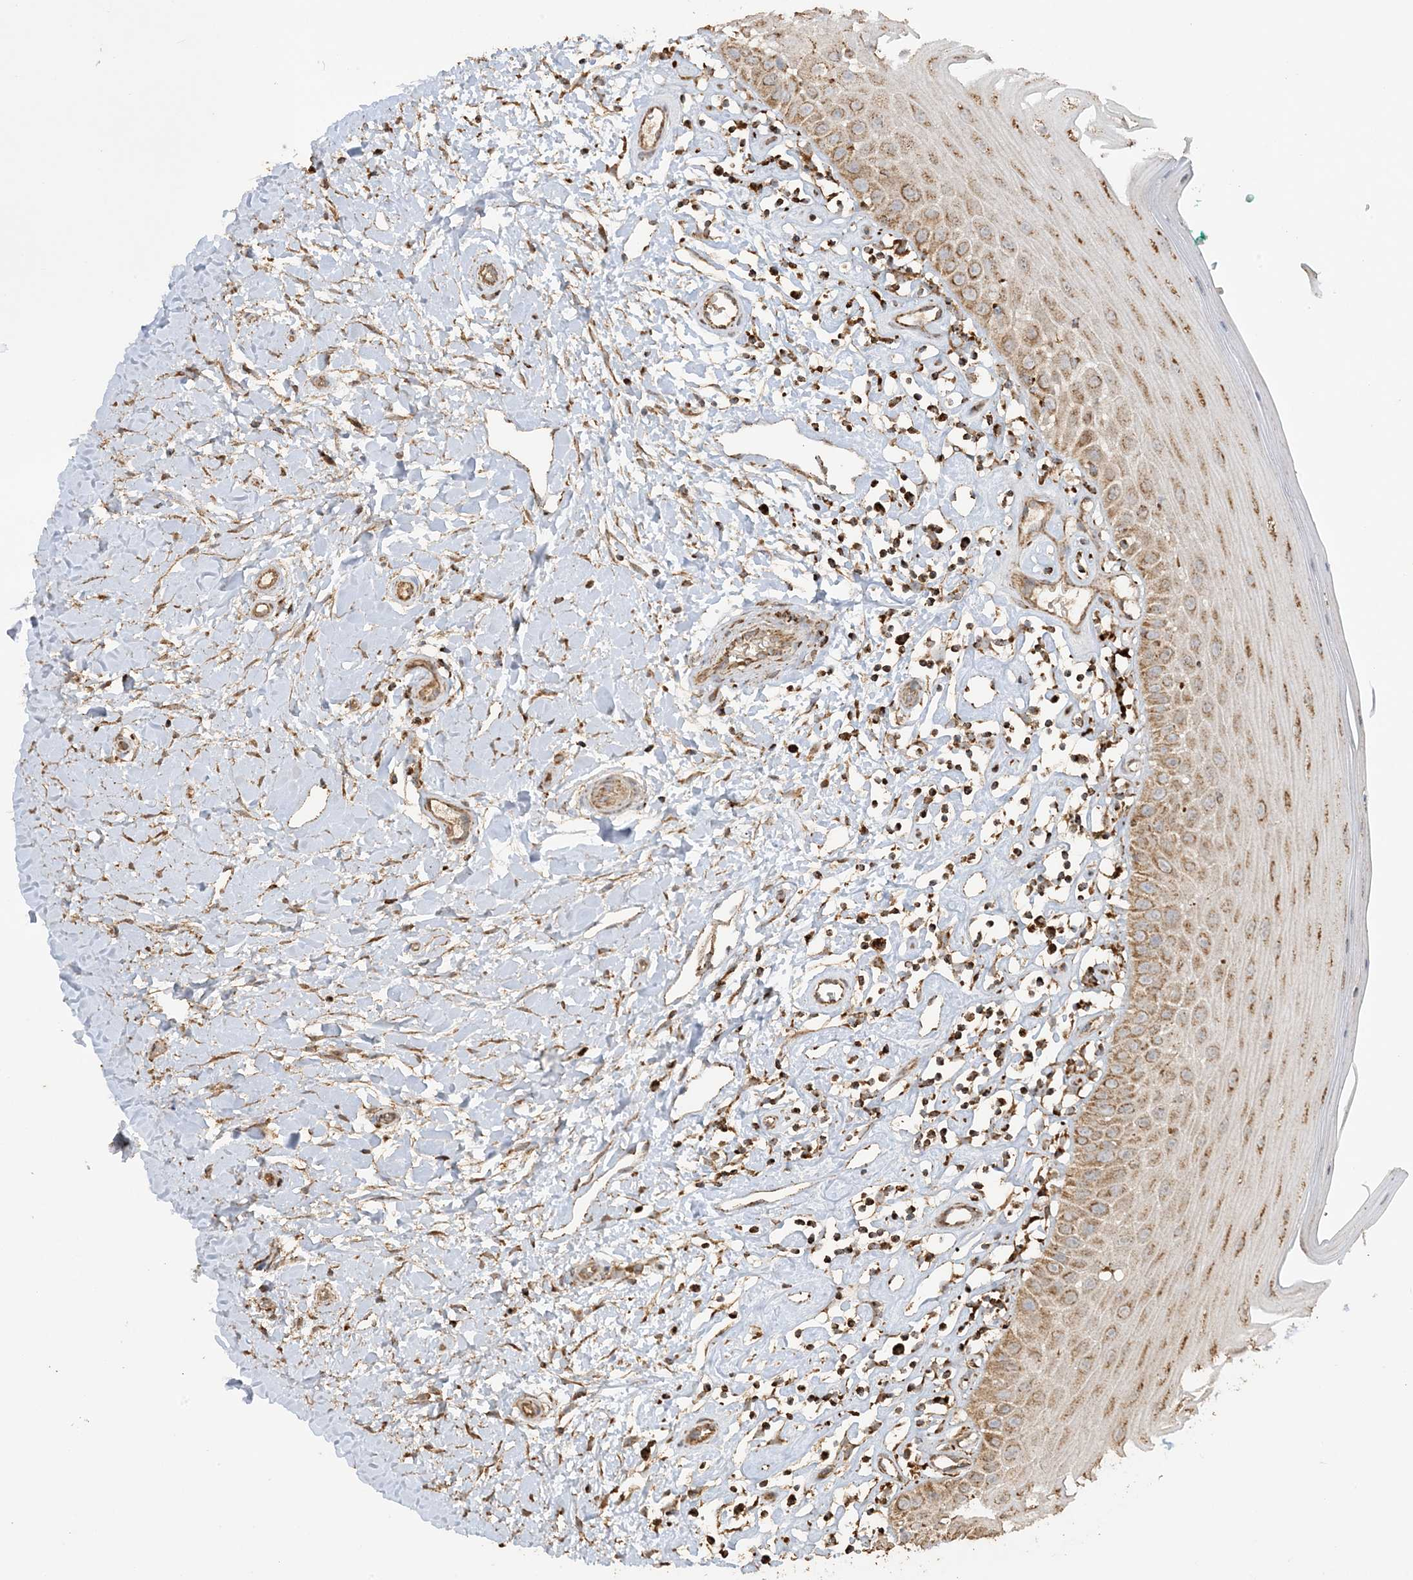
{"staining": {"intensity": "moderate", "quantity": ">75%", "location": "cytoplasmic/membranous"}, "tissue": "oral mucosa", "cell_type": "Squamous epithelial cells", "image_type": "normal", "snomed": [{"axis": "morphology", "description": "Normal tissue, NOS"}, {"axis": "topography", "description": "Oral tissue"}], "caption": "An immunohistochemistry histopathology image of normal tissue is shown. Protein staining in brown highlights moderate cytoplasmic/membranous positivity in oral mucosa within squamous epithelial cells. Immunohistochemistry (ihc) stains the protein of interest in brown and the nuclei are stained blue.", "gene": "AGA", "patient": {"sex": "female", "age": 56}}